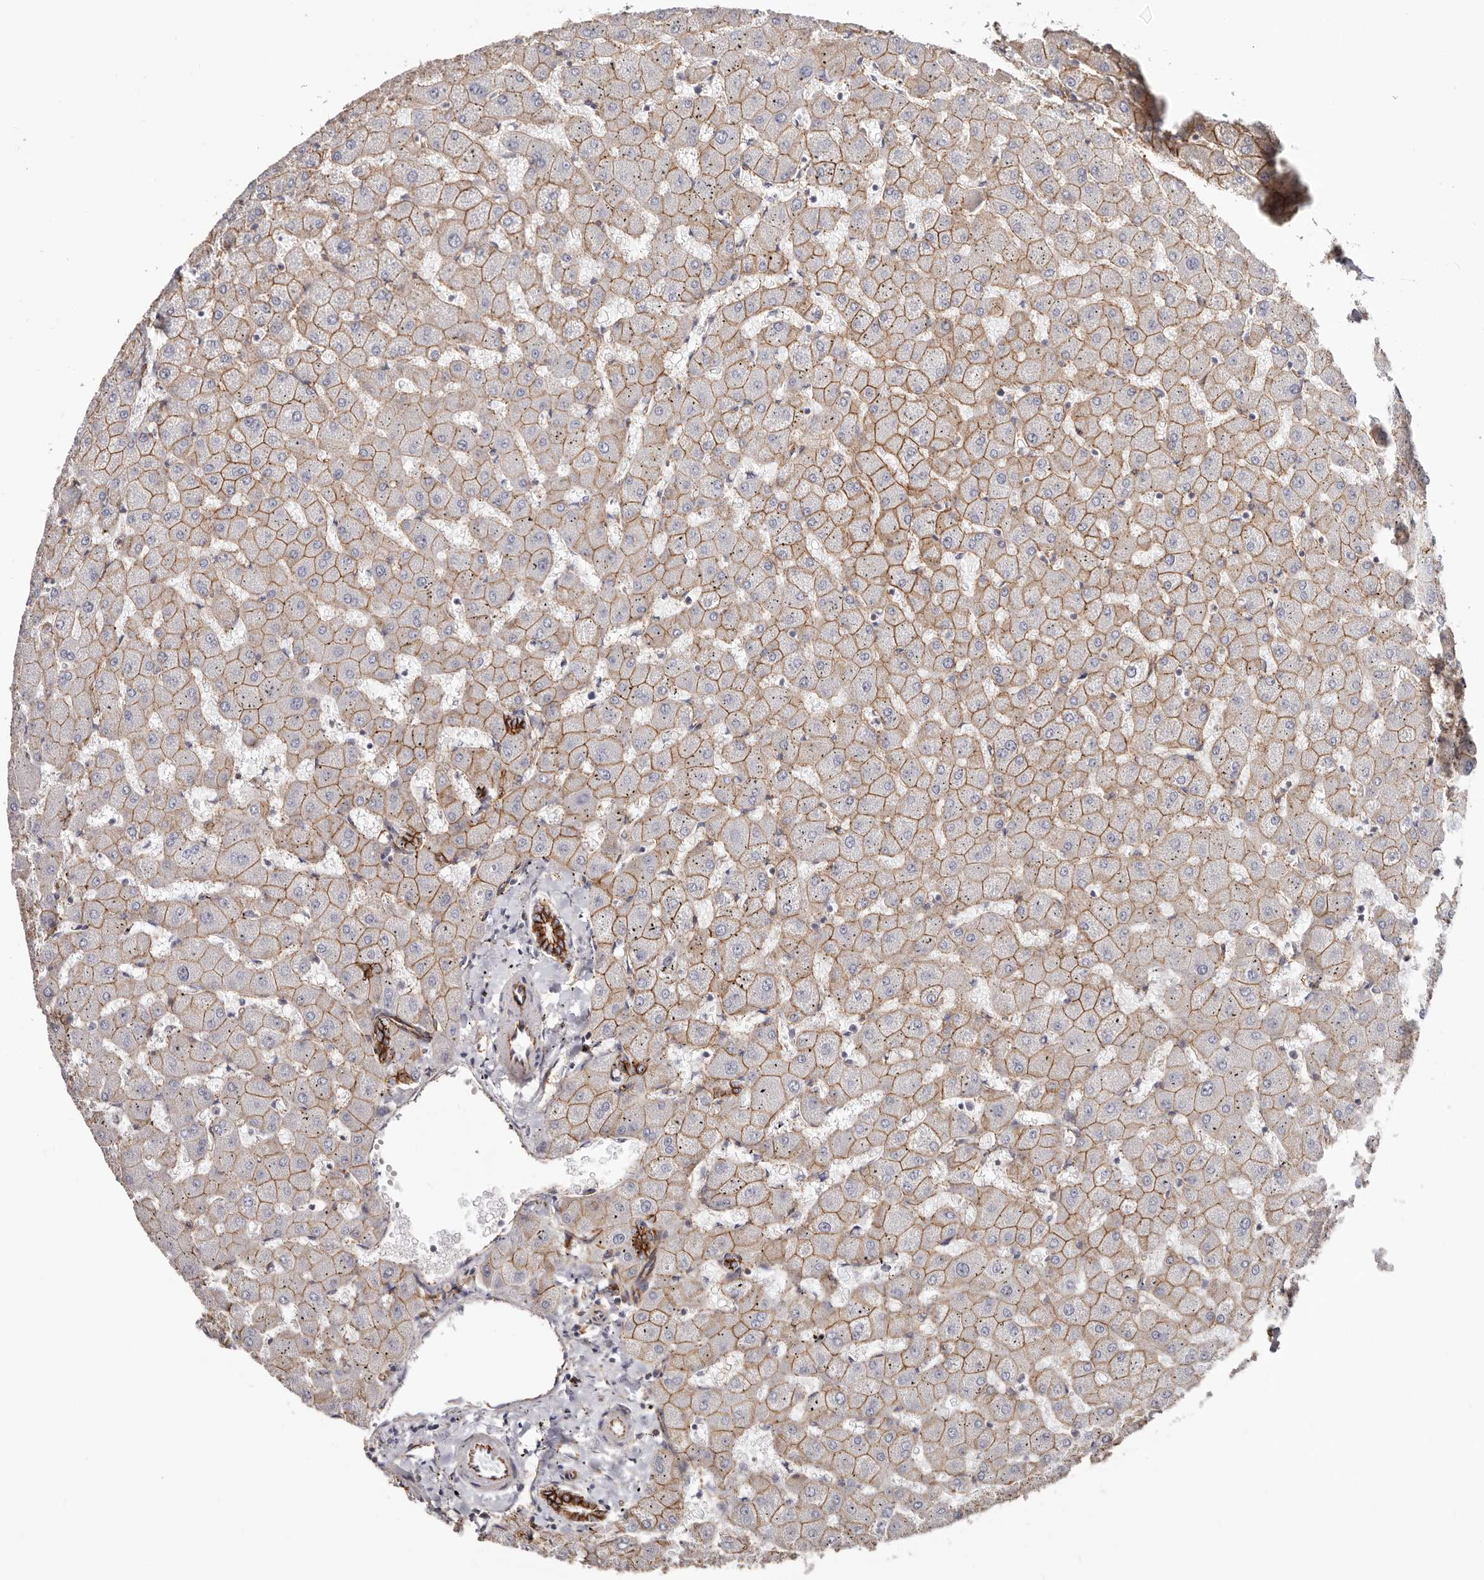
{"staining": {"intensity": "strong", "quantity": ">75%", "location": "cytoplasmic/membranous"}, "tissue": "liver", "cell_type": "Cholangiocytes", "image_type": "normal", "snomed": [{"axis": "morphology", "description": "Normal tissue, NOS"}, {"axis": "topography", "description": "Liver"}], "caption": "DAB (3,3'-diaminobenzidine) immunohistochemical staining of benign liver displays strong cytoplasmic/membranous protein staining in approximately >75% of cholangiocytes. The staining was performed using DAB (3,3'-diaminobenzidine), with brown indicating positive protein expression. Nuclei are stained blue with hematoxylin.", "gene": "CTNNB1", "patient": {"sex": "female", "age": 63}}